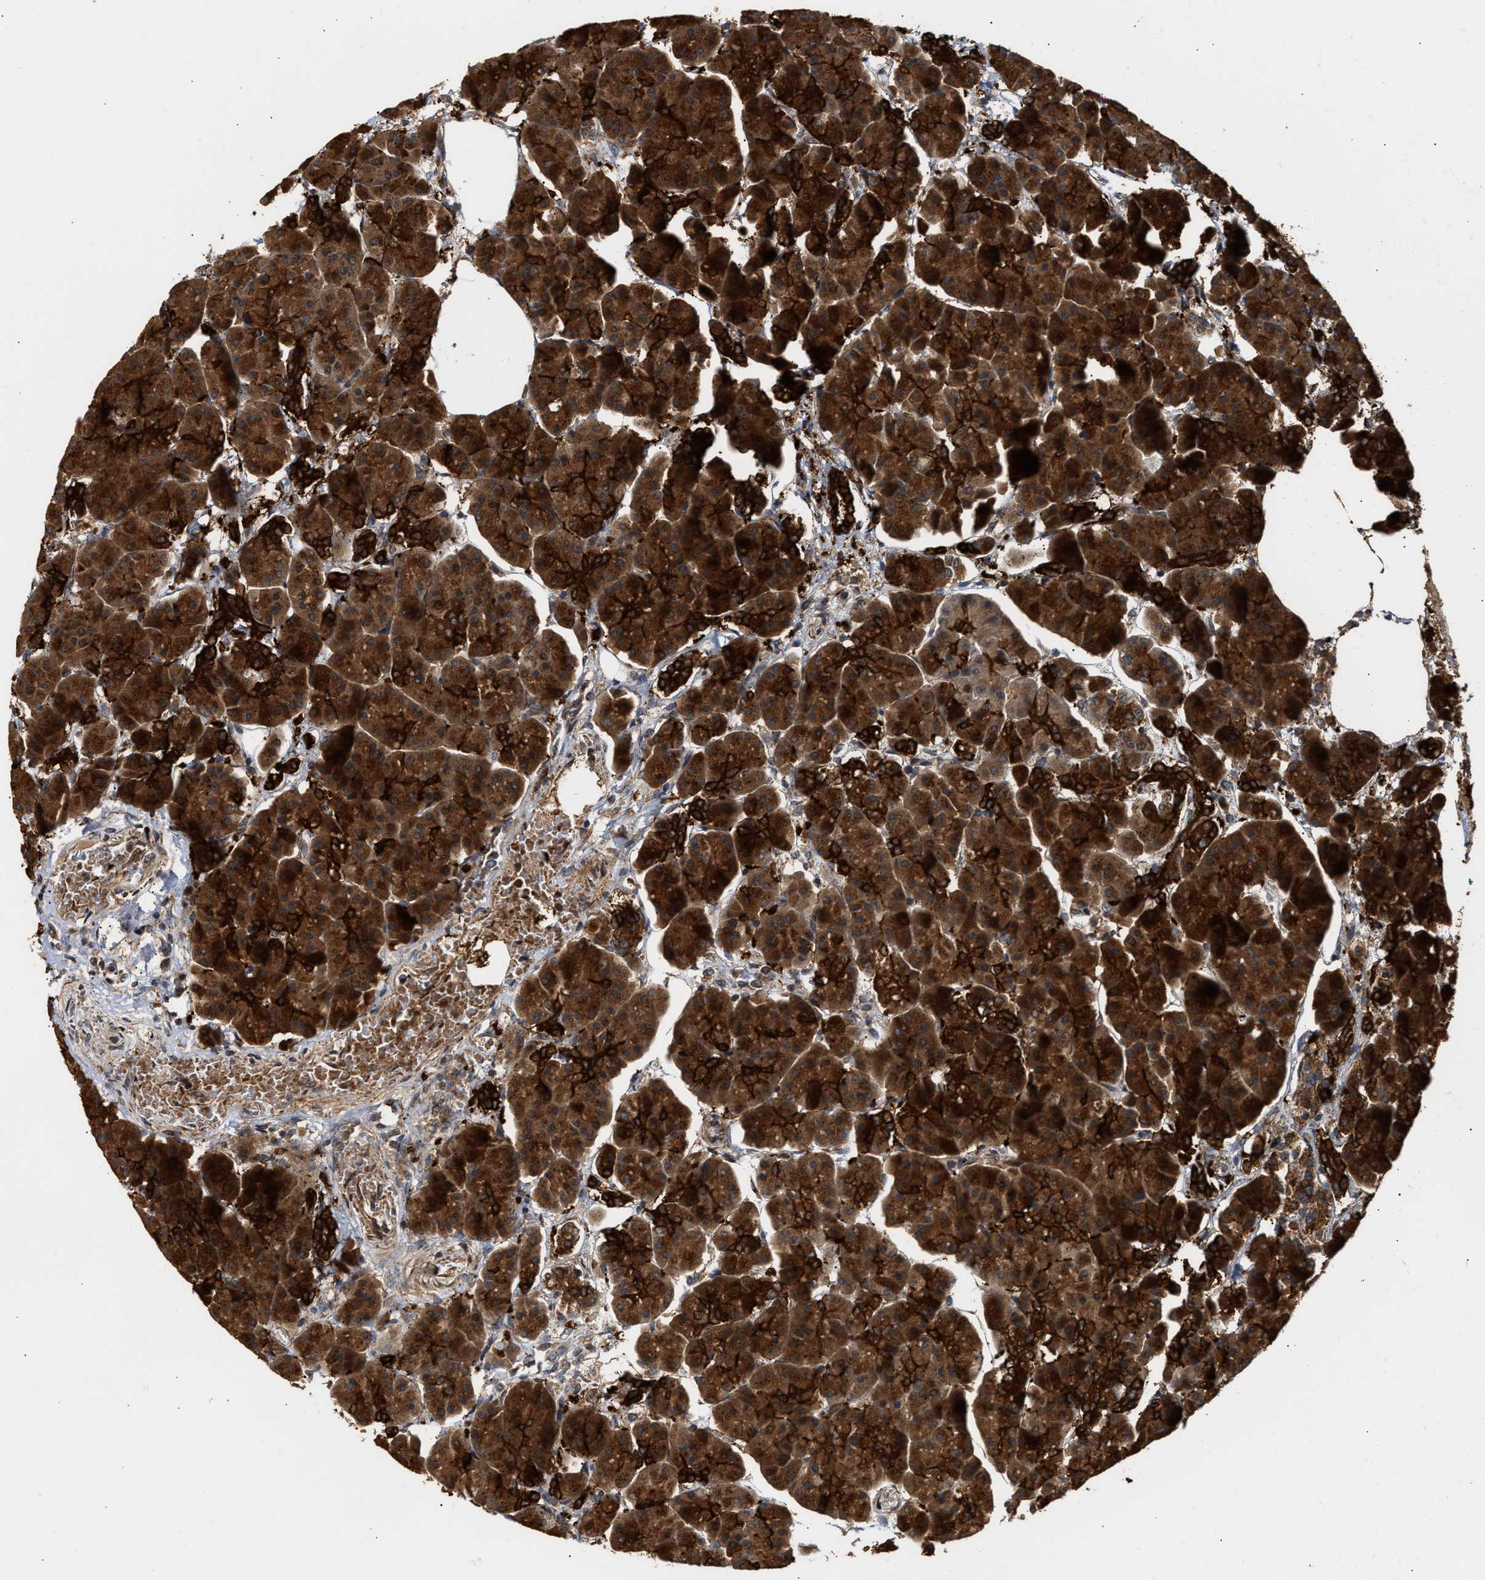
{"staining": {"intensity": "strong", "quantity": ">75%", "location": "cytoplasmic/membranous"}, "tissue": "pancreas", "cell_type": "Exocrine glandular cells", "image_type": "normal", "snomed": [{"axis": "morphology", "description": "Normal tissue, NOS"}, {"axis": "topography", "description": "Pancreas"}], "caption": "The image shows immunohistochemical staining of normal pancreas. There is strong cytoplasmic/membranous positivity is present in approximately >75% of exocrine glandular cells. (DAB IHC, brown staining for protein, blue staining for nuclei).", "gene": "EXTL2", "patient": {"sex": "female", "age": 70}}